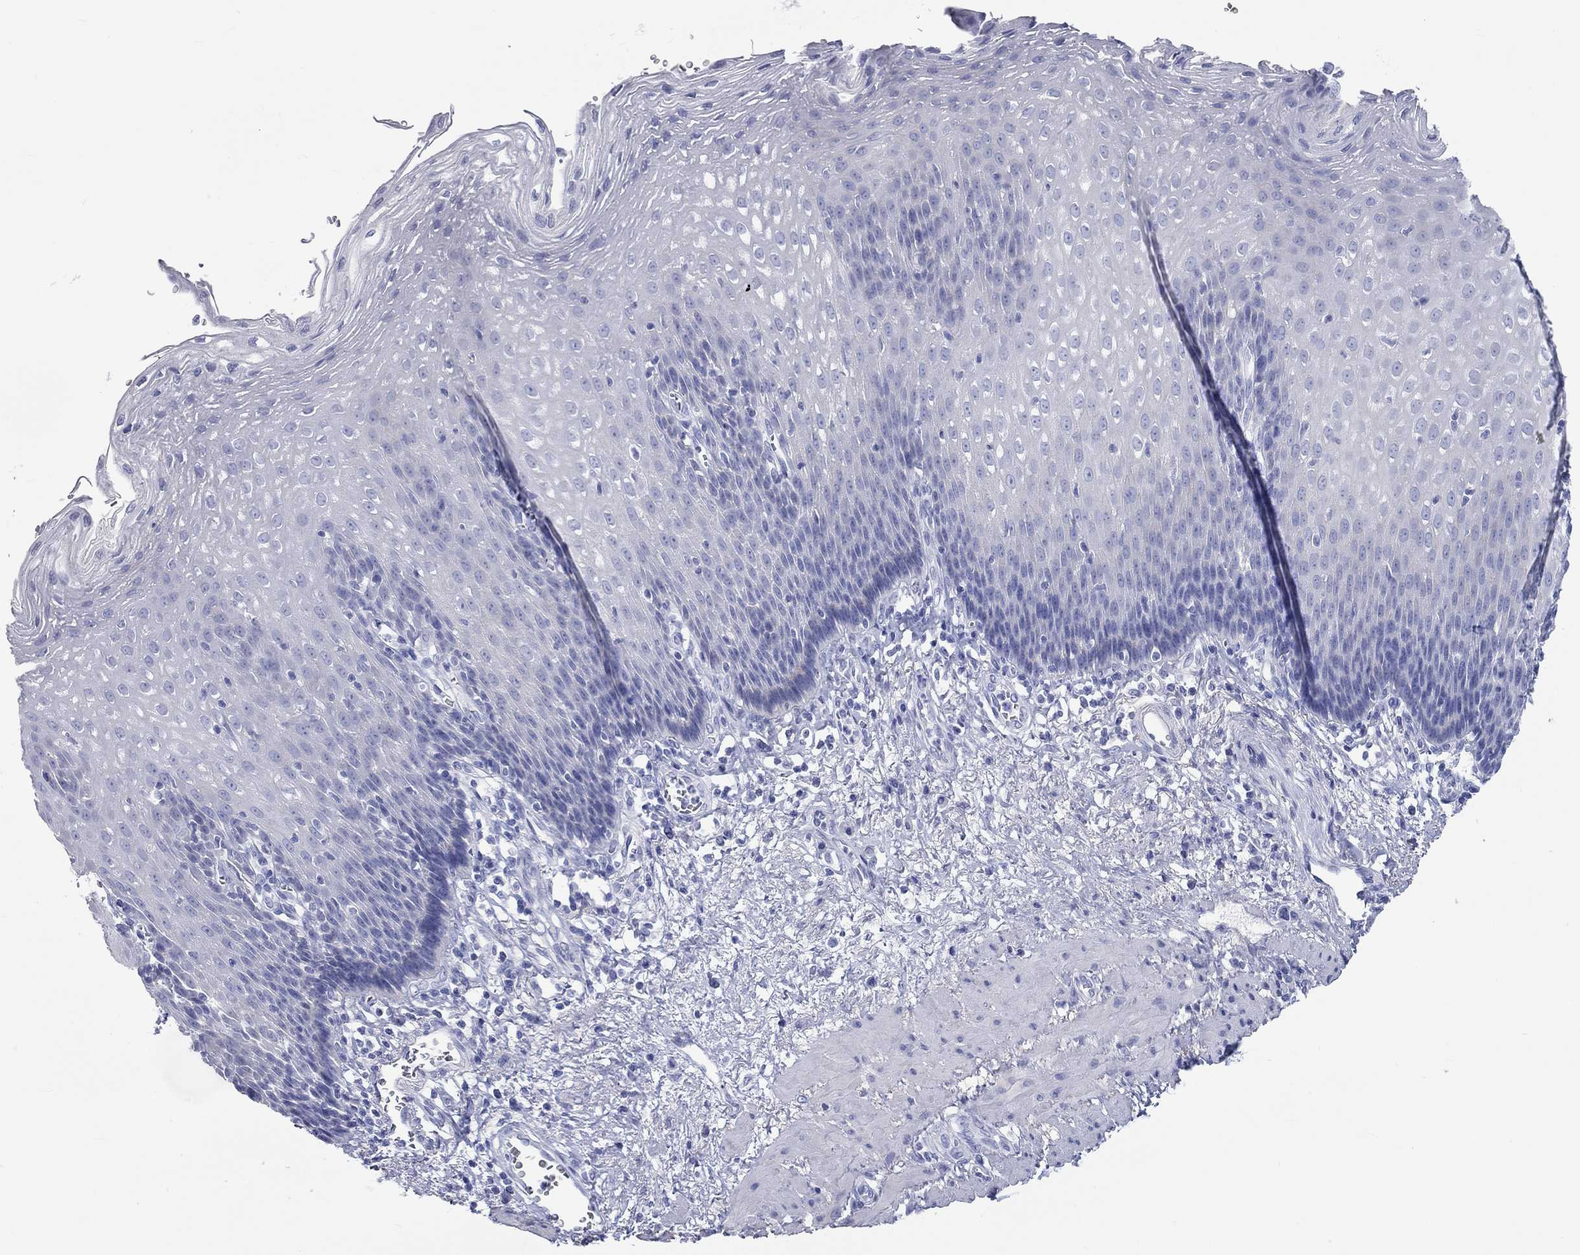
{"staining": {"intensity": "negative", "quantity": "none", "location": "none"}, "tissue": "esophagus", "cell_type": "Squamous epithelial cells", "image_type": "normal", "snomed": [{"axis": "morphology", "description": "Normal tissue, NOS"}, {"axis": "topography", "description": "Esophagus"}], "caption": "Benign esophagus was stained to show a protein in brown. There is no significant positivity in squamous epithelial cells. (DAB (3,3'-diaminobenzidine) immunohistochemistry visualized using brightfield microscopy, high magnification).", "gene": "SPATA9", "patient": {"sex": "male", "age": 57}}